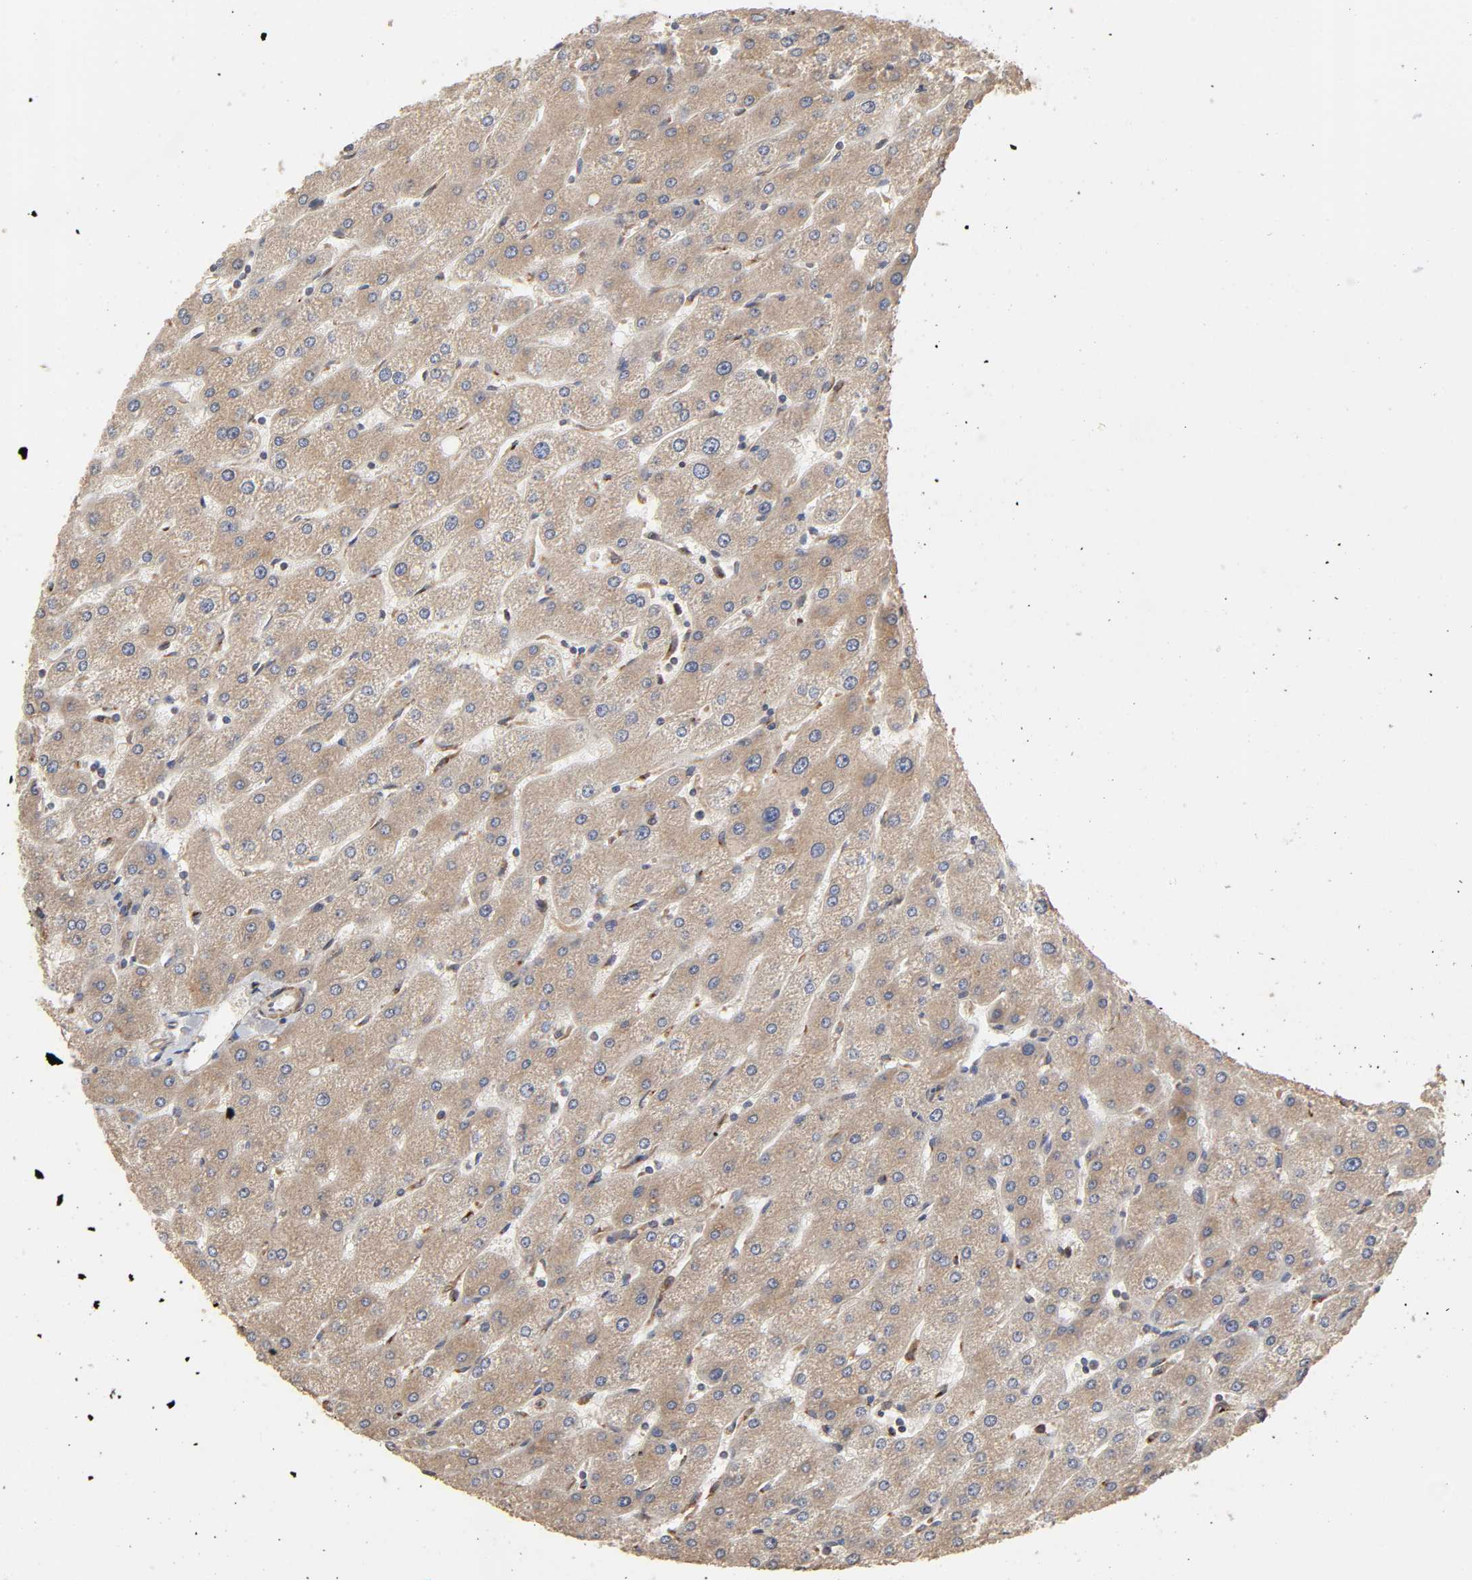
{"staining": {"intensity": "moderate", "quantity": ">75%", "location": "cytoplasmic/membranous"}, "tissue": "liver", "cell_type": "Cholangiocytes", "image_type": "normal", "snomed": [{"axis": "morphology", "description": "Normal tissue, NOS"}, {"axis": "topography", "description": "Liver"}], "caption": "A medium amount of moderate cytoplasmic/membranous staining is appreciated in approximately >75% of cholangiocytes in unremarkable liver. The staining was performed using DAB (3,3'-diaminobenzidine), with brown indicating positive protein expression. Nuclei are stained blue with hematoxylin.", "gene": "GNPTG", "patient": {"sex": "male", "age": 67}}